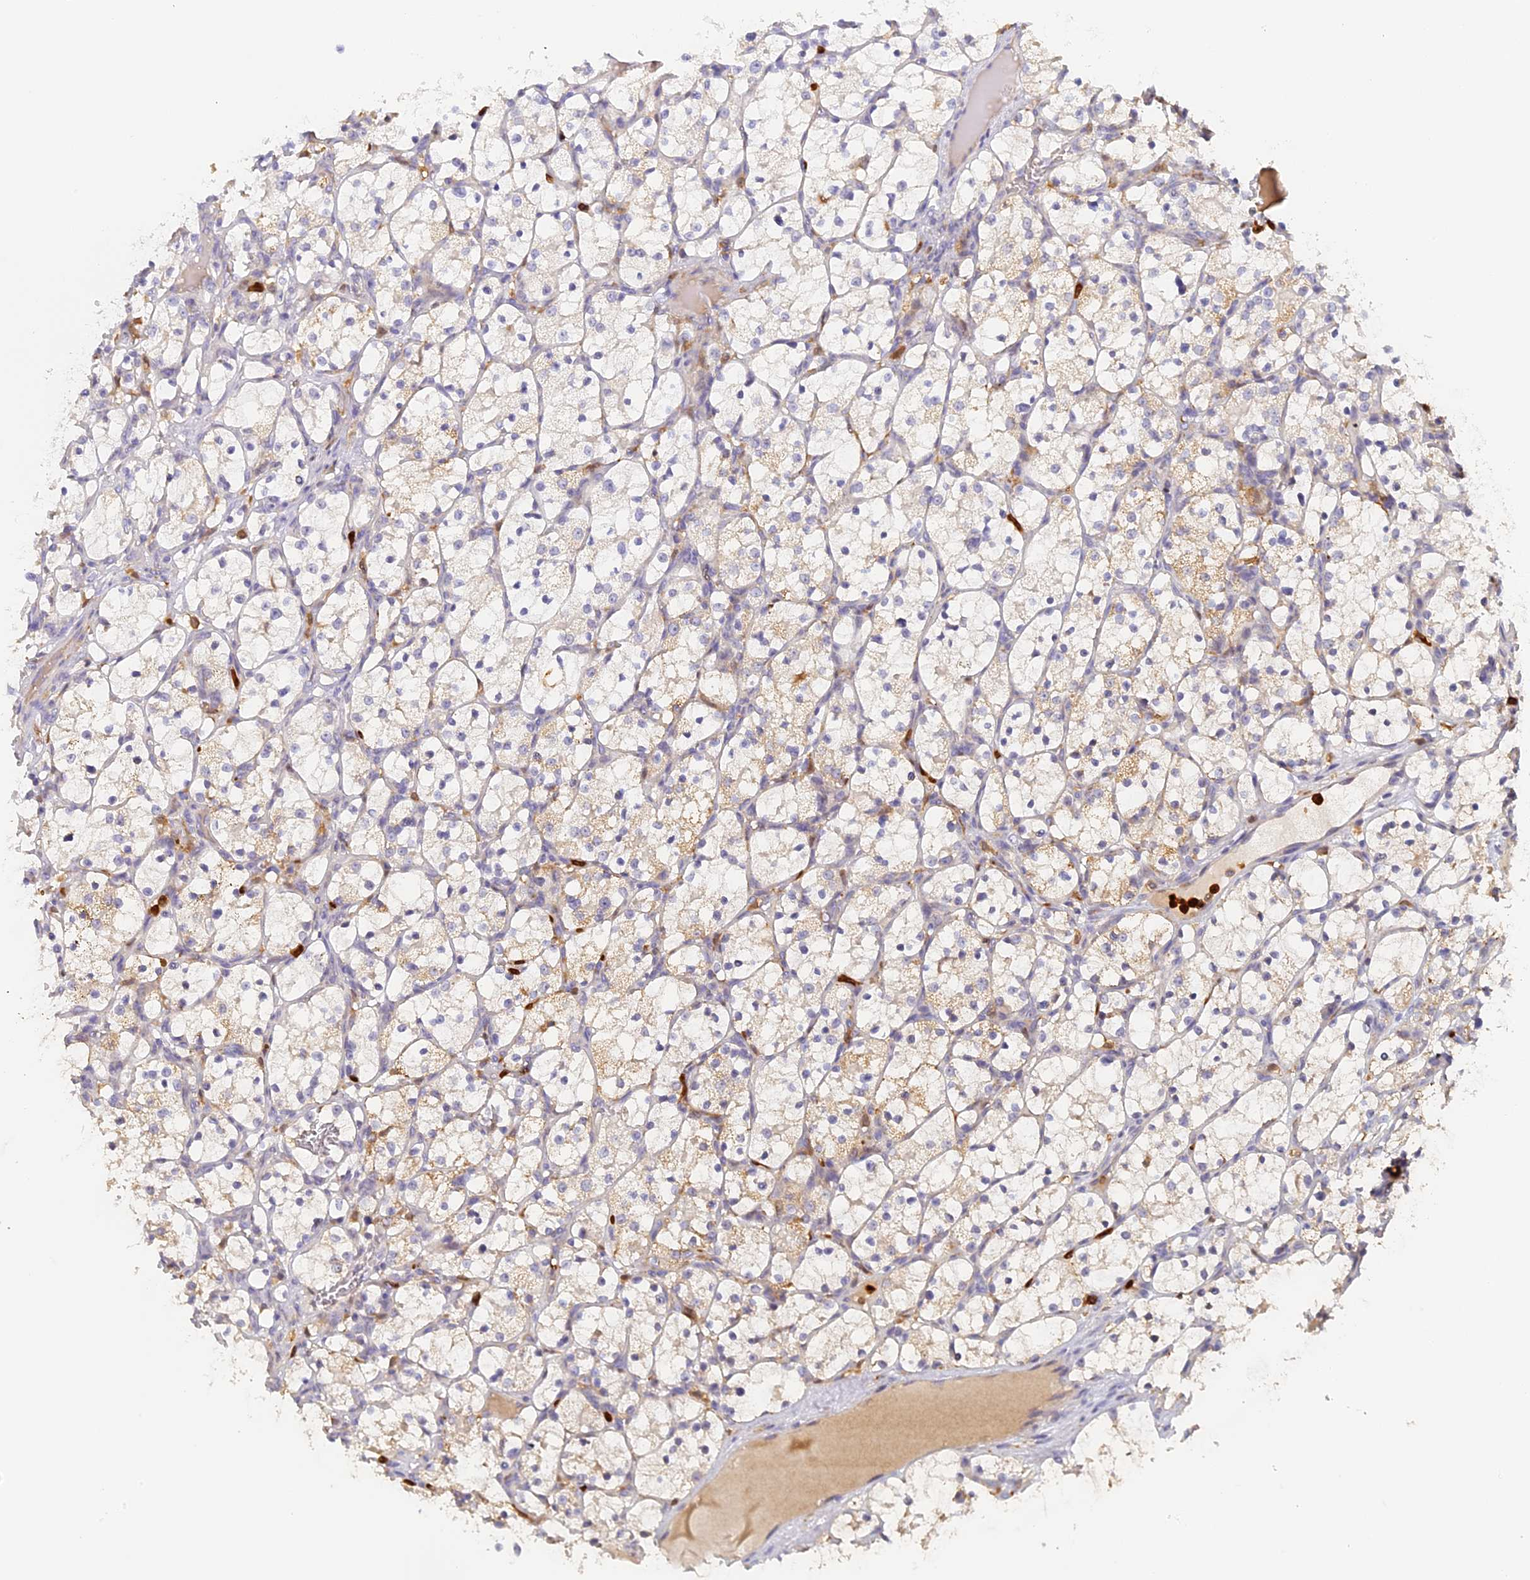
{"staining": {"intensity": "negative", "quantity": "none", "location": "none"}, "tissue": "renal cancer", "cell_type": "Tumor cells", "image_type": "cancer", "snomed": [{"axis": "morphology", "description": "Adenocarcinoma, NOS"}, {"axis": "topography", "description": "Kidney"}], "caption": "This is an immunohistochemistry (IHC) photomicrograph of renal adenocarcinoma. There is no positivity in tumor cells.", "gene": "NCF4", "patient": {"sex": "female", "age": 69}}